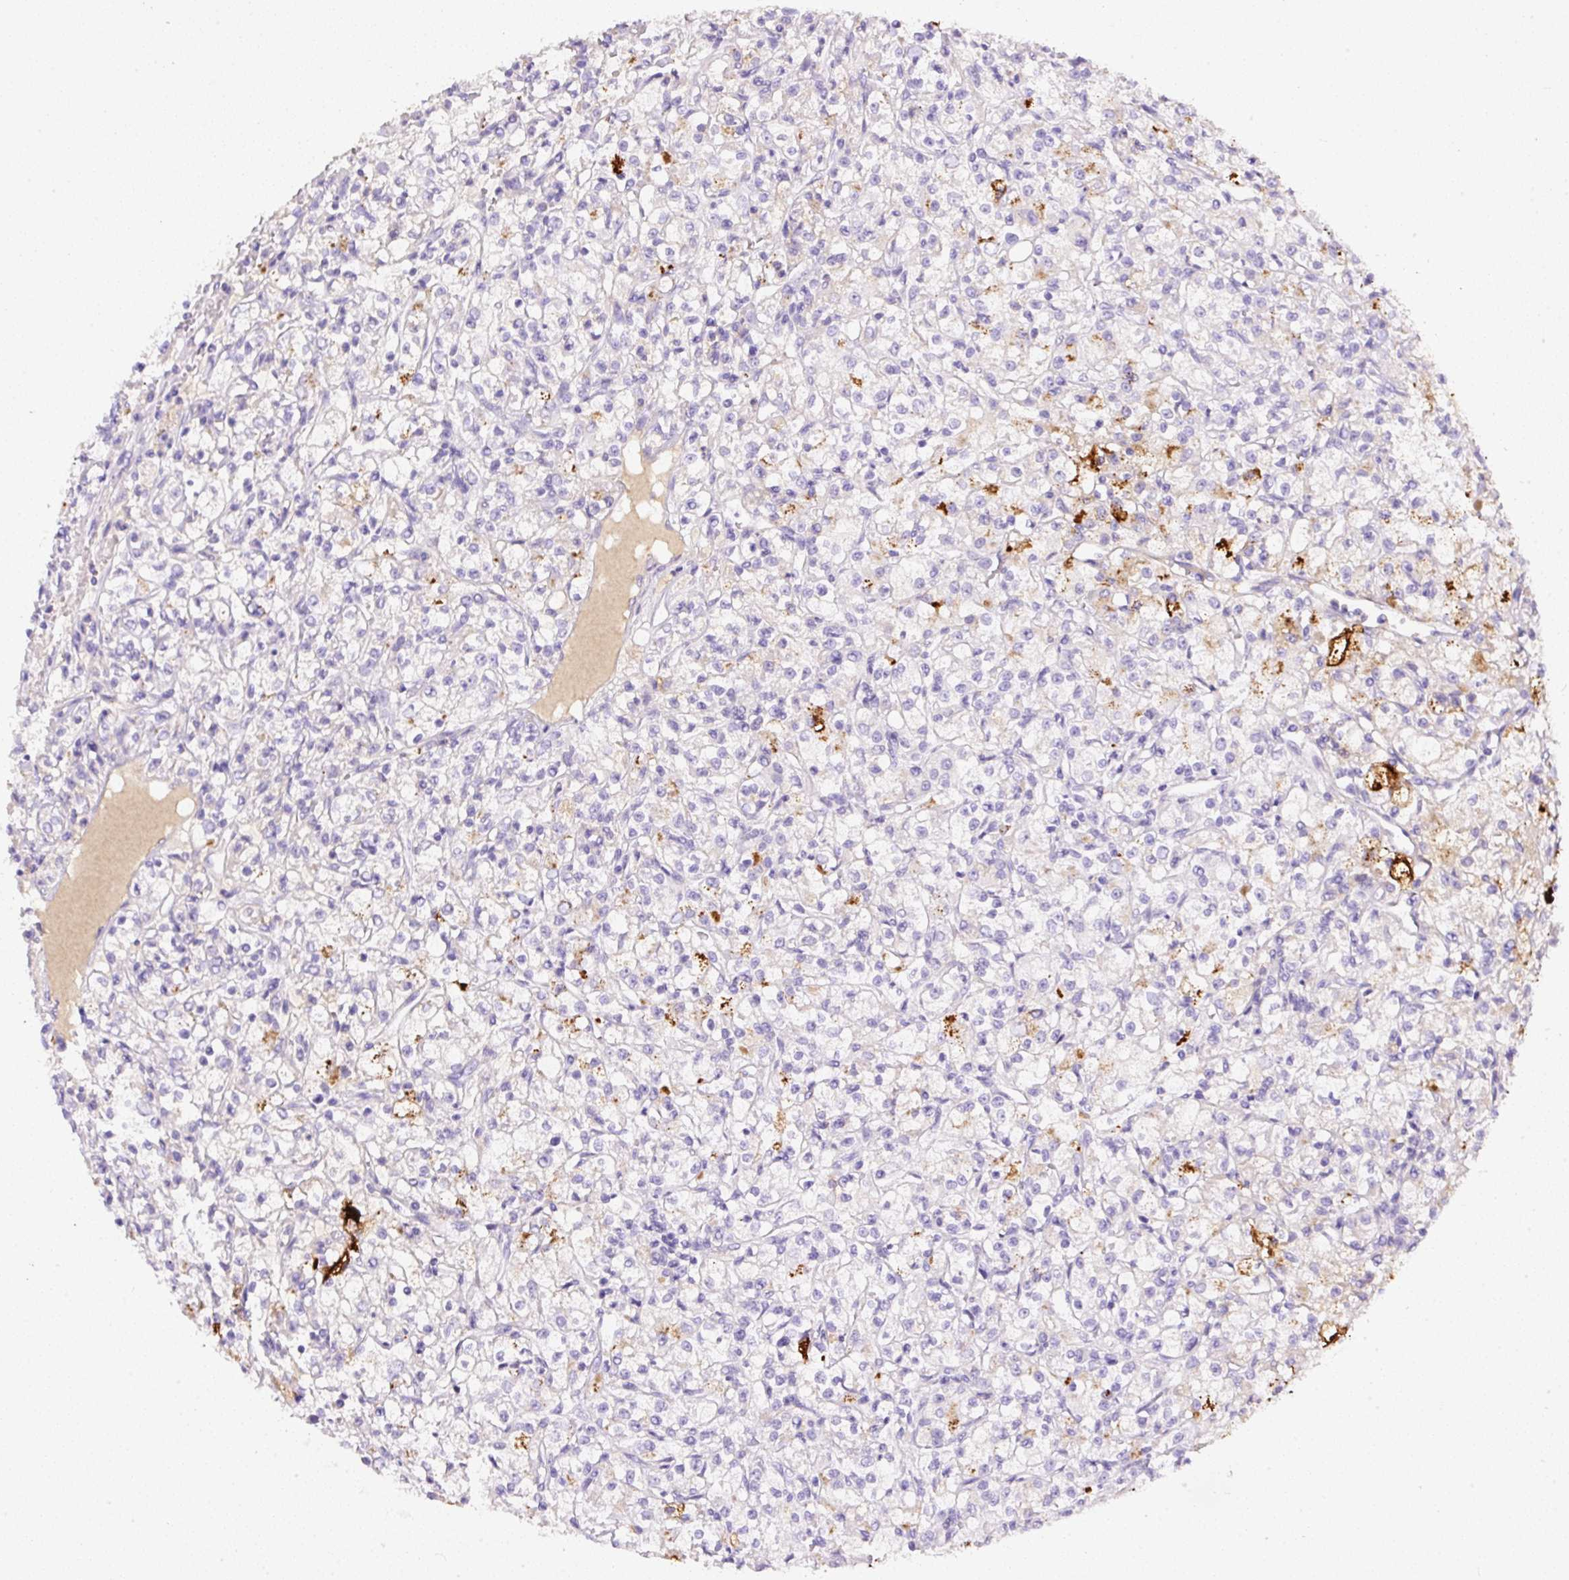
{"staining": {"intensity": "negative", "quantity": "none", "location": "none"}, "tissue": "renal cancer", "cell_type": "Tumor cells", "image_type": "cancer", "snomed": [{"axis": "morphology", "description": "Adenocarcinoma, NOS"}, {"axis": "topography", "description": "Kidney"}], "caption": "Immunohistochemistry of renal cancer (adenocarcinoma) reveals no staining in tumor cells.", "gene": "APCS", "patient": {"sex": "female", "age": 59}}